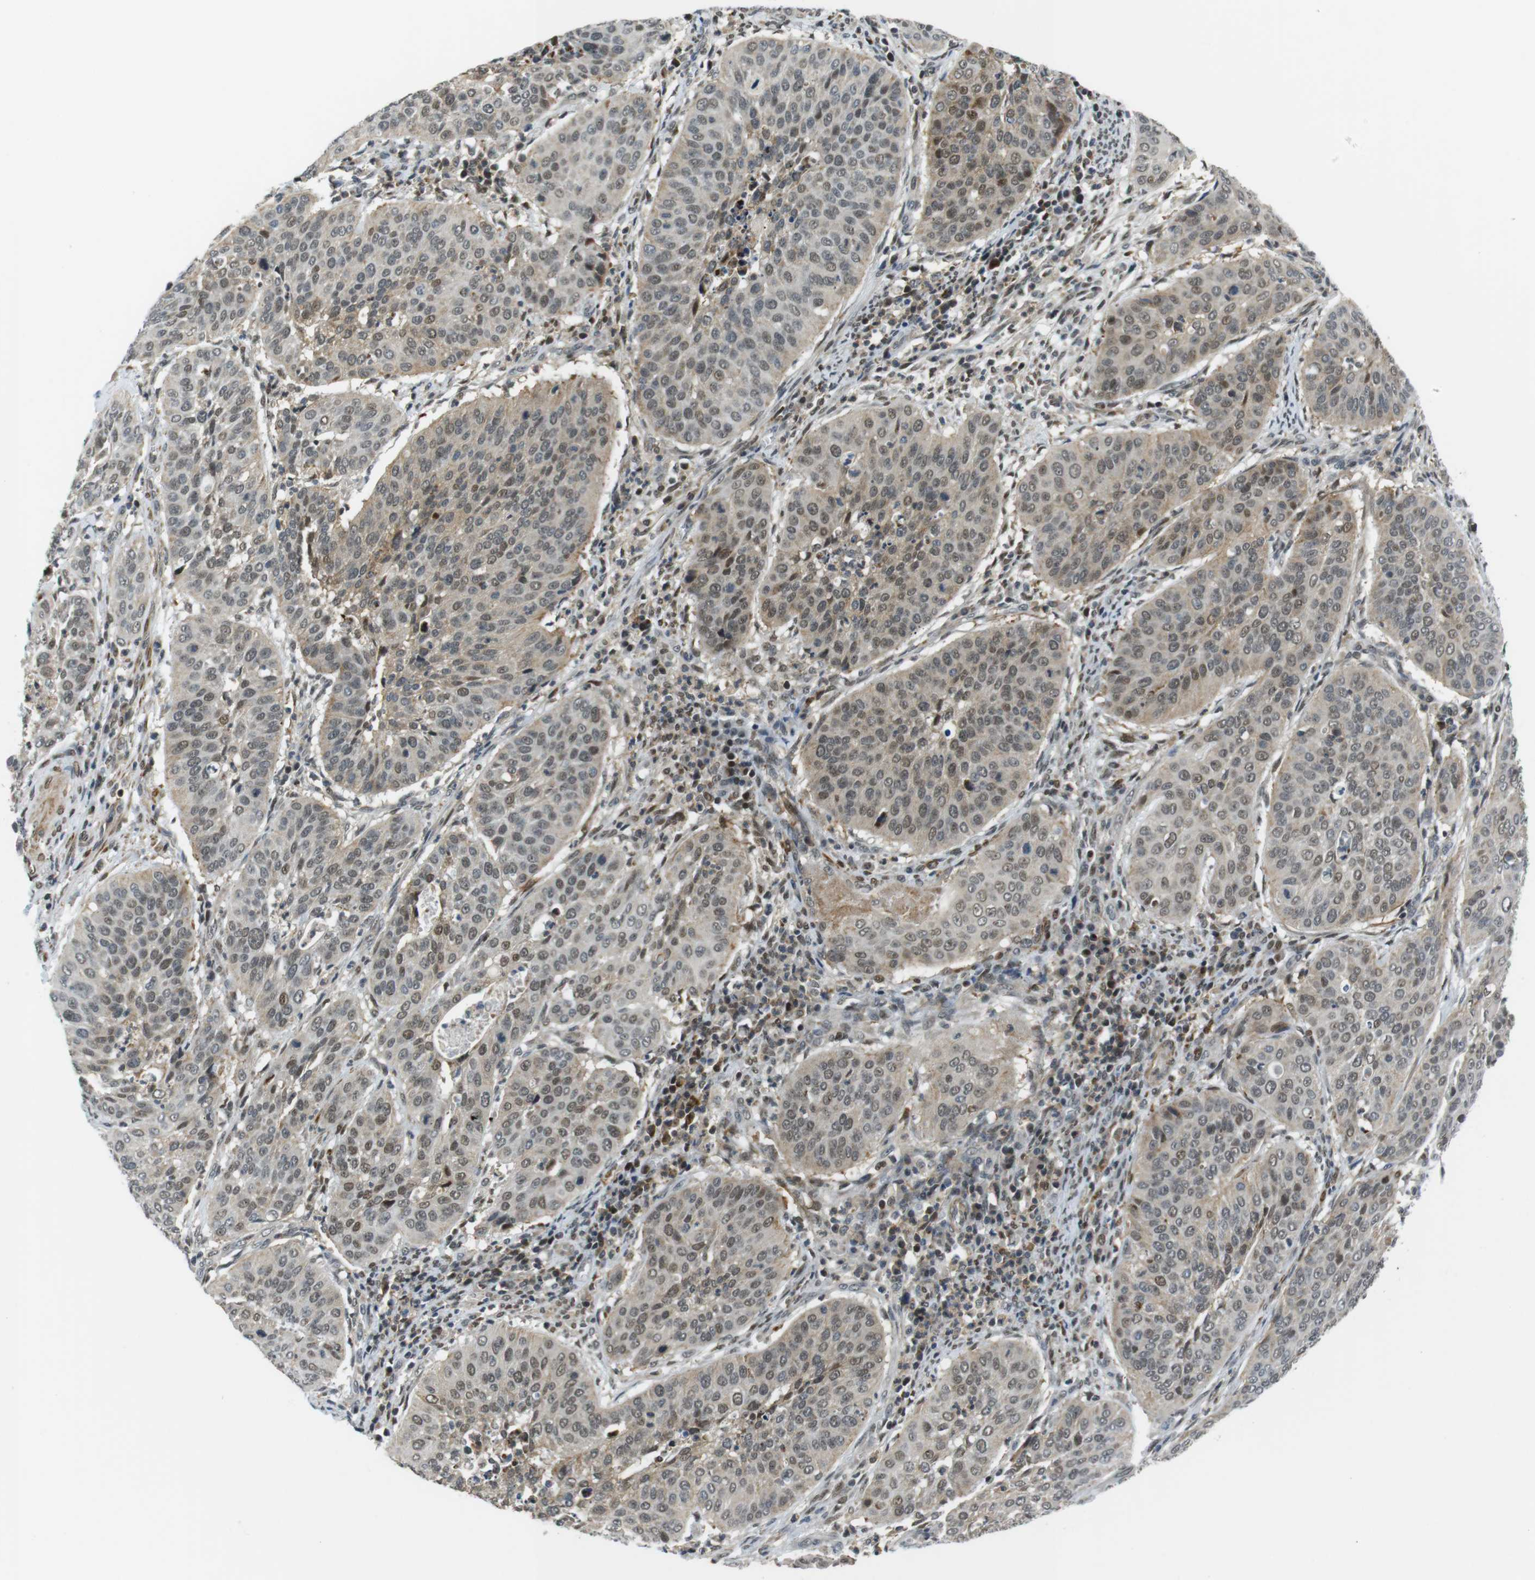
{"staining": {"intensity": "weak", "quantity": "25%-75%", "location": "nuclear"}, "tissue": "cervical cancer", "cell_type": "Tumor cells", "image_type": "cancer", "snomed": [{"axis": "morphology", "description": "Normal tissue, NOS"}, {"axis": "morphology", "description": "Squamous cell carcinoma, NOS"}, {"axis": "topography", "description": "Cervix"}], "caption": "Human squamous cell carcinoma (cervical) stained for a protein (brown) reveals weak nuclear positive staining in approximately 25%-75% of tumor cells.", "gene": "USP7", "patient": {"sex": "female", "age": 39}}